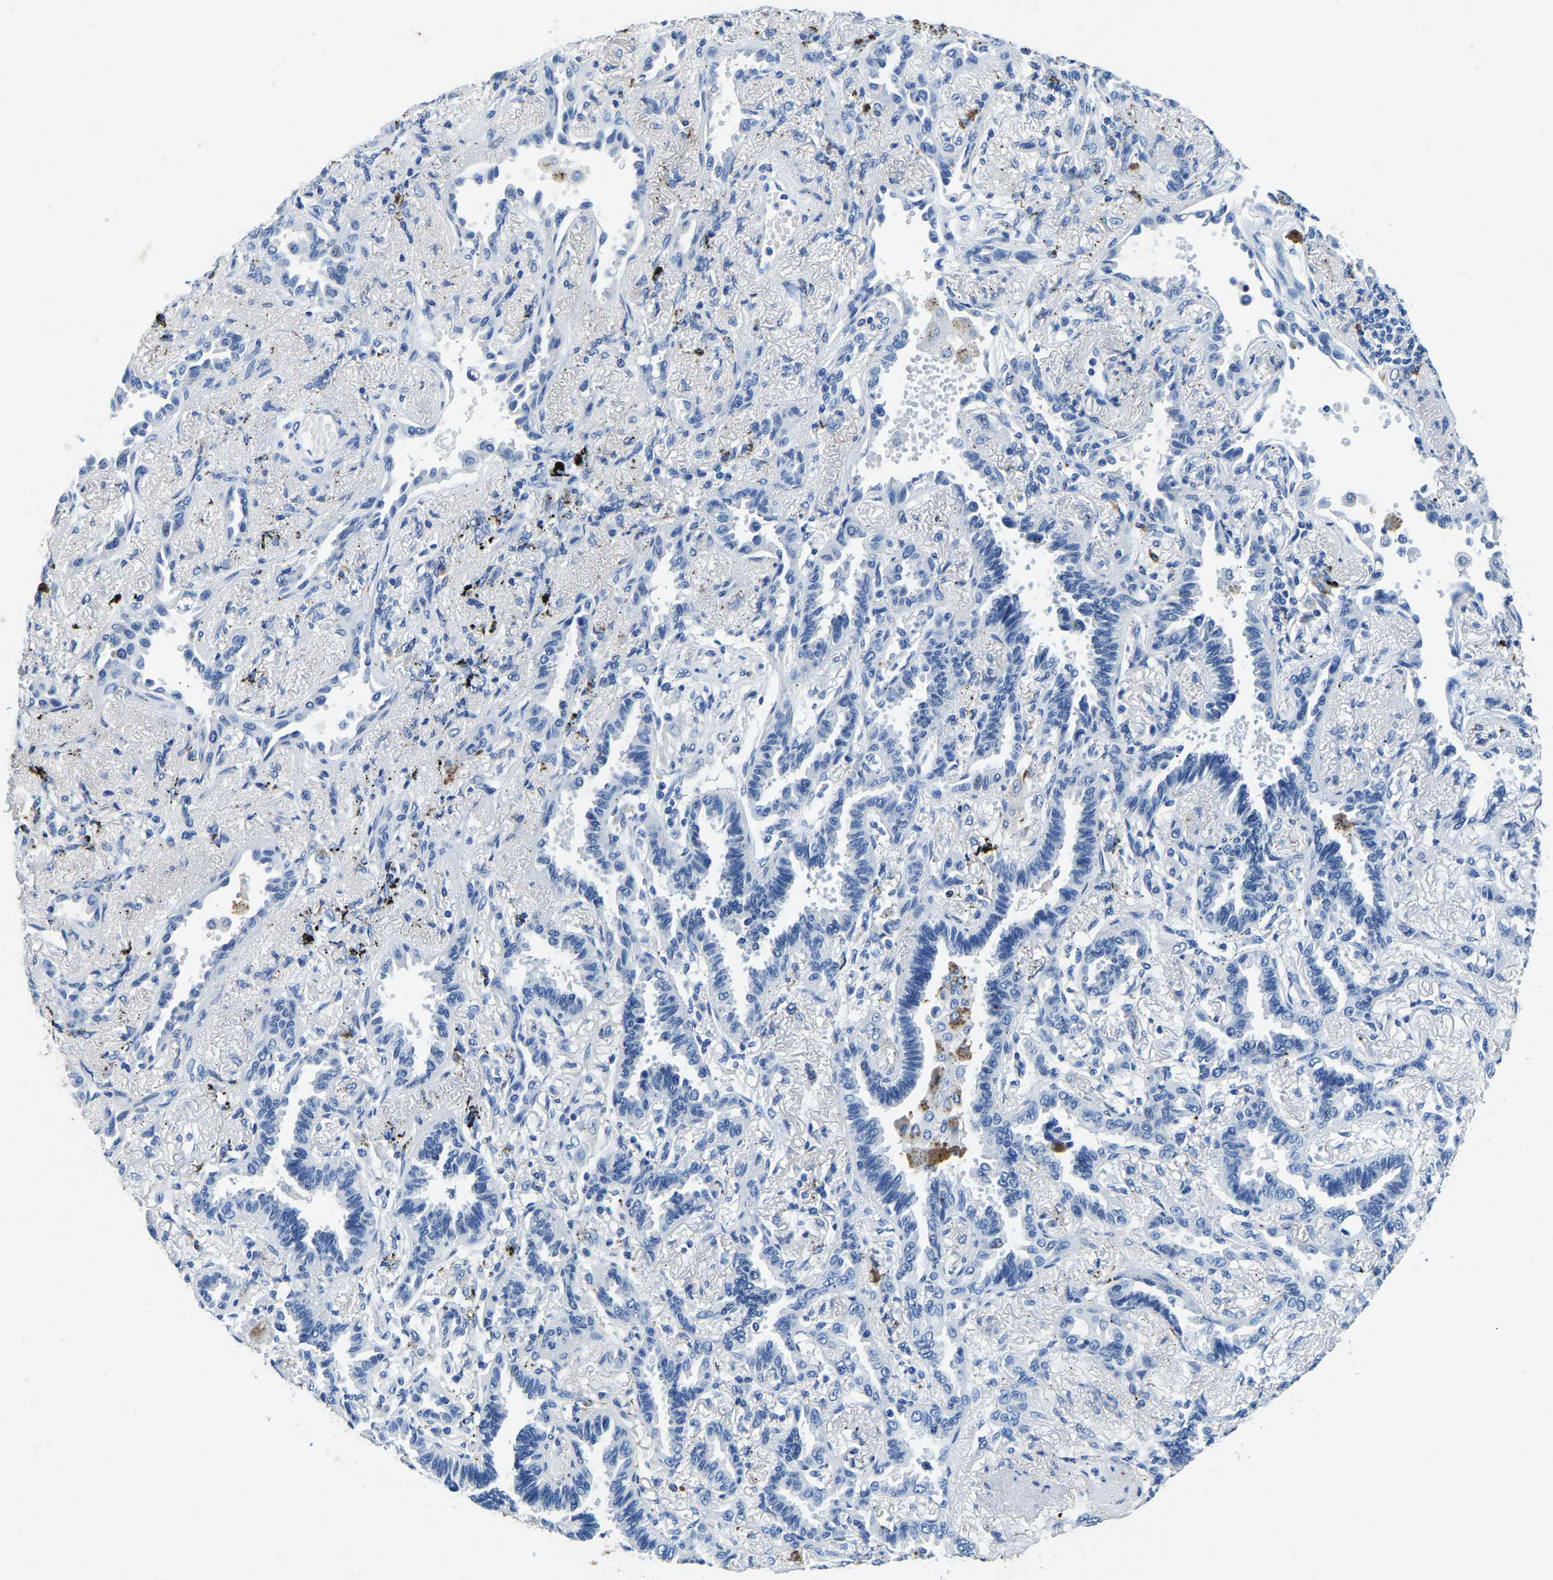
{"staining": {"intensity": "negative", "quantity": "none", "location": "none"}, "tissue": "lung cancer", "cell_type": "Tumor cells", "image_type": "cancer", "snomed": [{"axis": "morphology", "description": "Adenocarcinoma, NOS"}, {"axis": "topography", "description": "Lung"}], "caption": "Tumor cells are negative for protein expression in human lung adenocarcinoma.", "gene": "UBN2", "patient": {"sex": "male", "age": 59}}